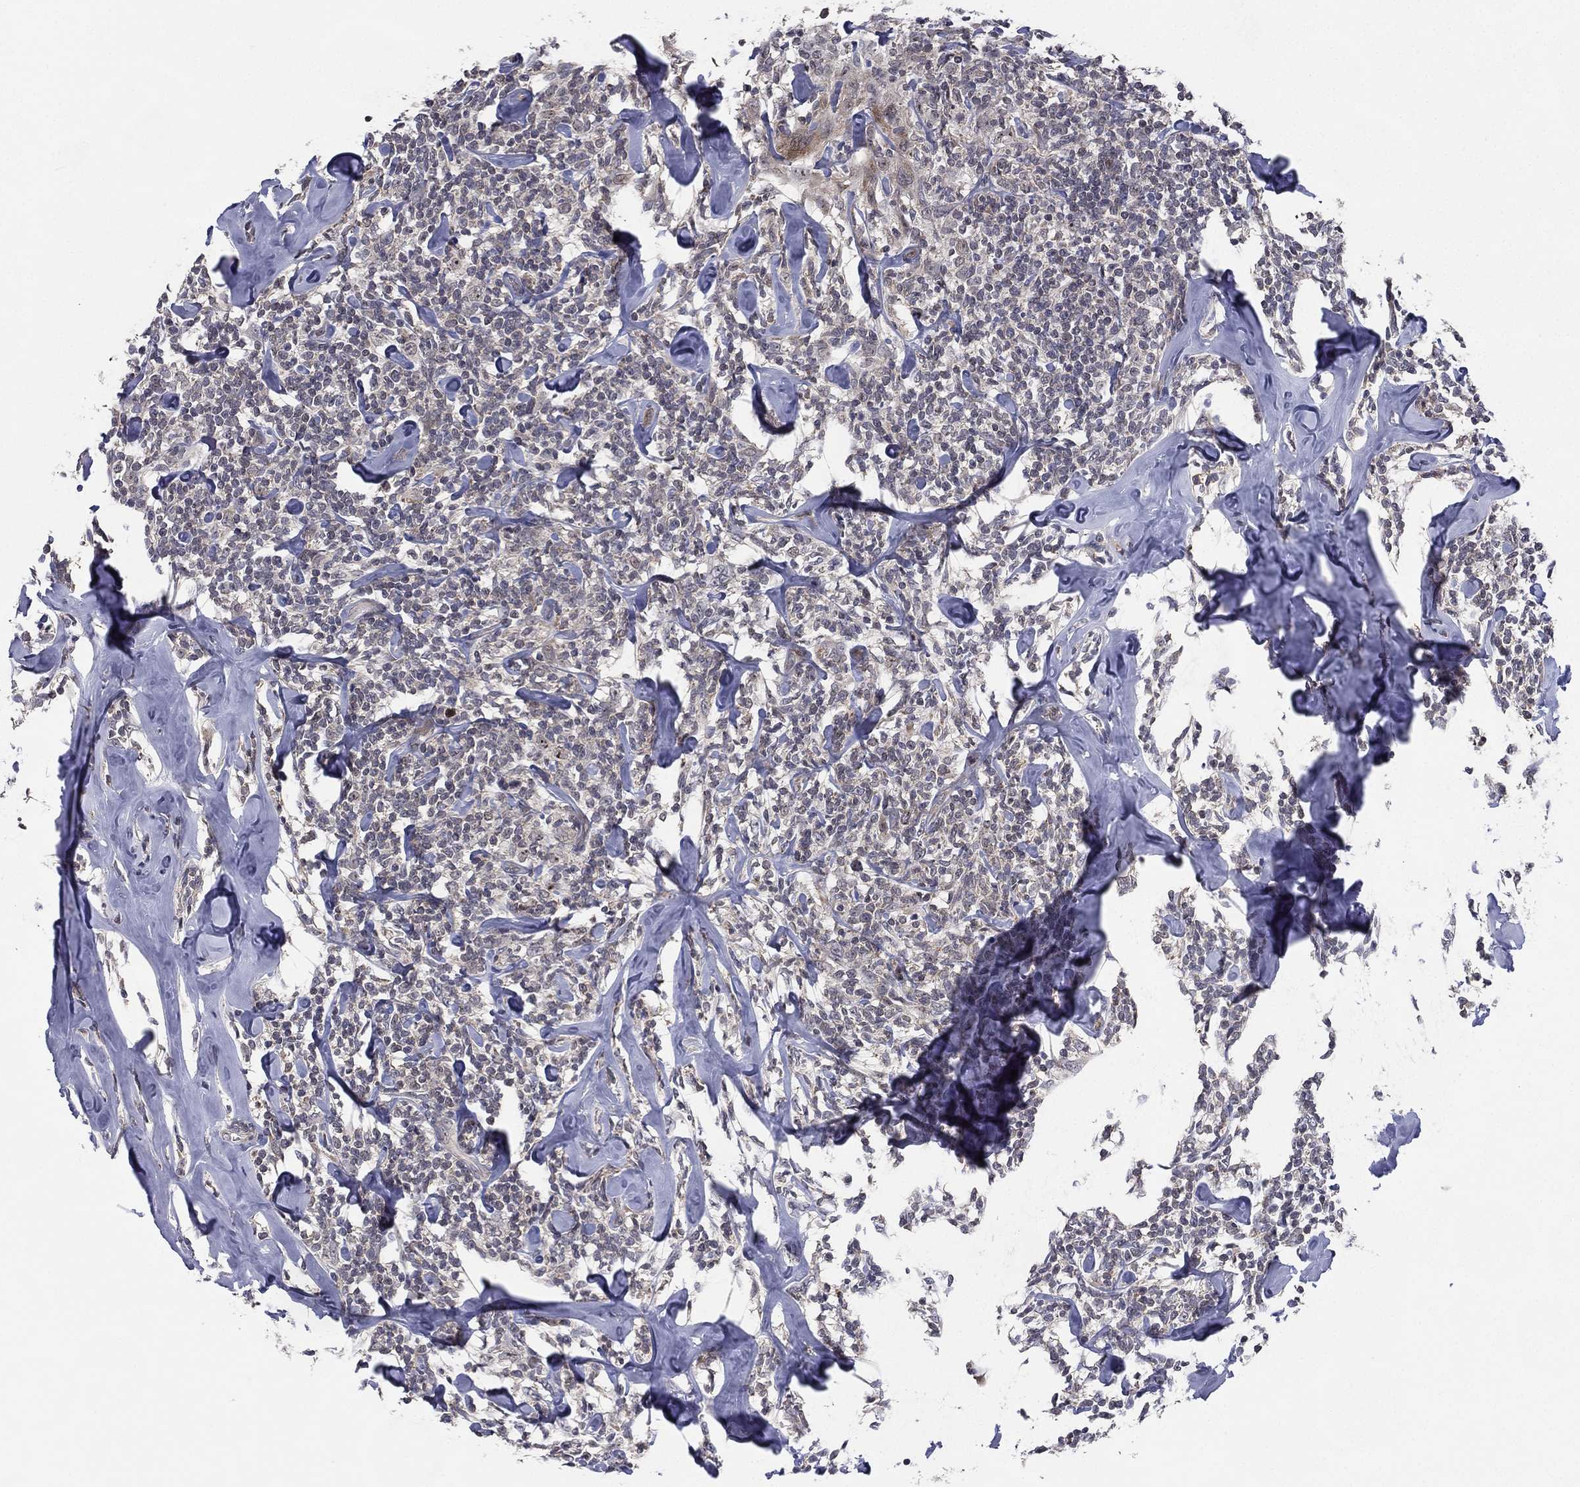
{"staining": {"intensity": "negative", "quantity": "none", "location": "none"}, "tissue": "lymphoma", "cell_type": "Tumor cells", "image_type": "cancer", "snomed": [{"axis": "morphology", "description": "Malignant lymphoma, non-Hodgkin's type, Low grade"}, {"axis": "topography", "description": "Lymph node"}], "caption": "IHC photomicrograph of neoplastic tissue: lymphoma stained with DAB displays no significant protein staining in tumor cells. (DAB IHC visualized using brightfield microscopy, high magnification).", "gene": "KAT14", "patient": {"sex": "female", "age": 56}}